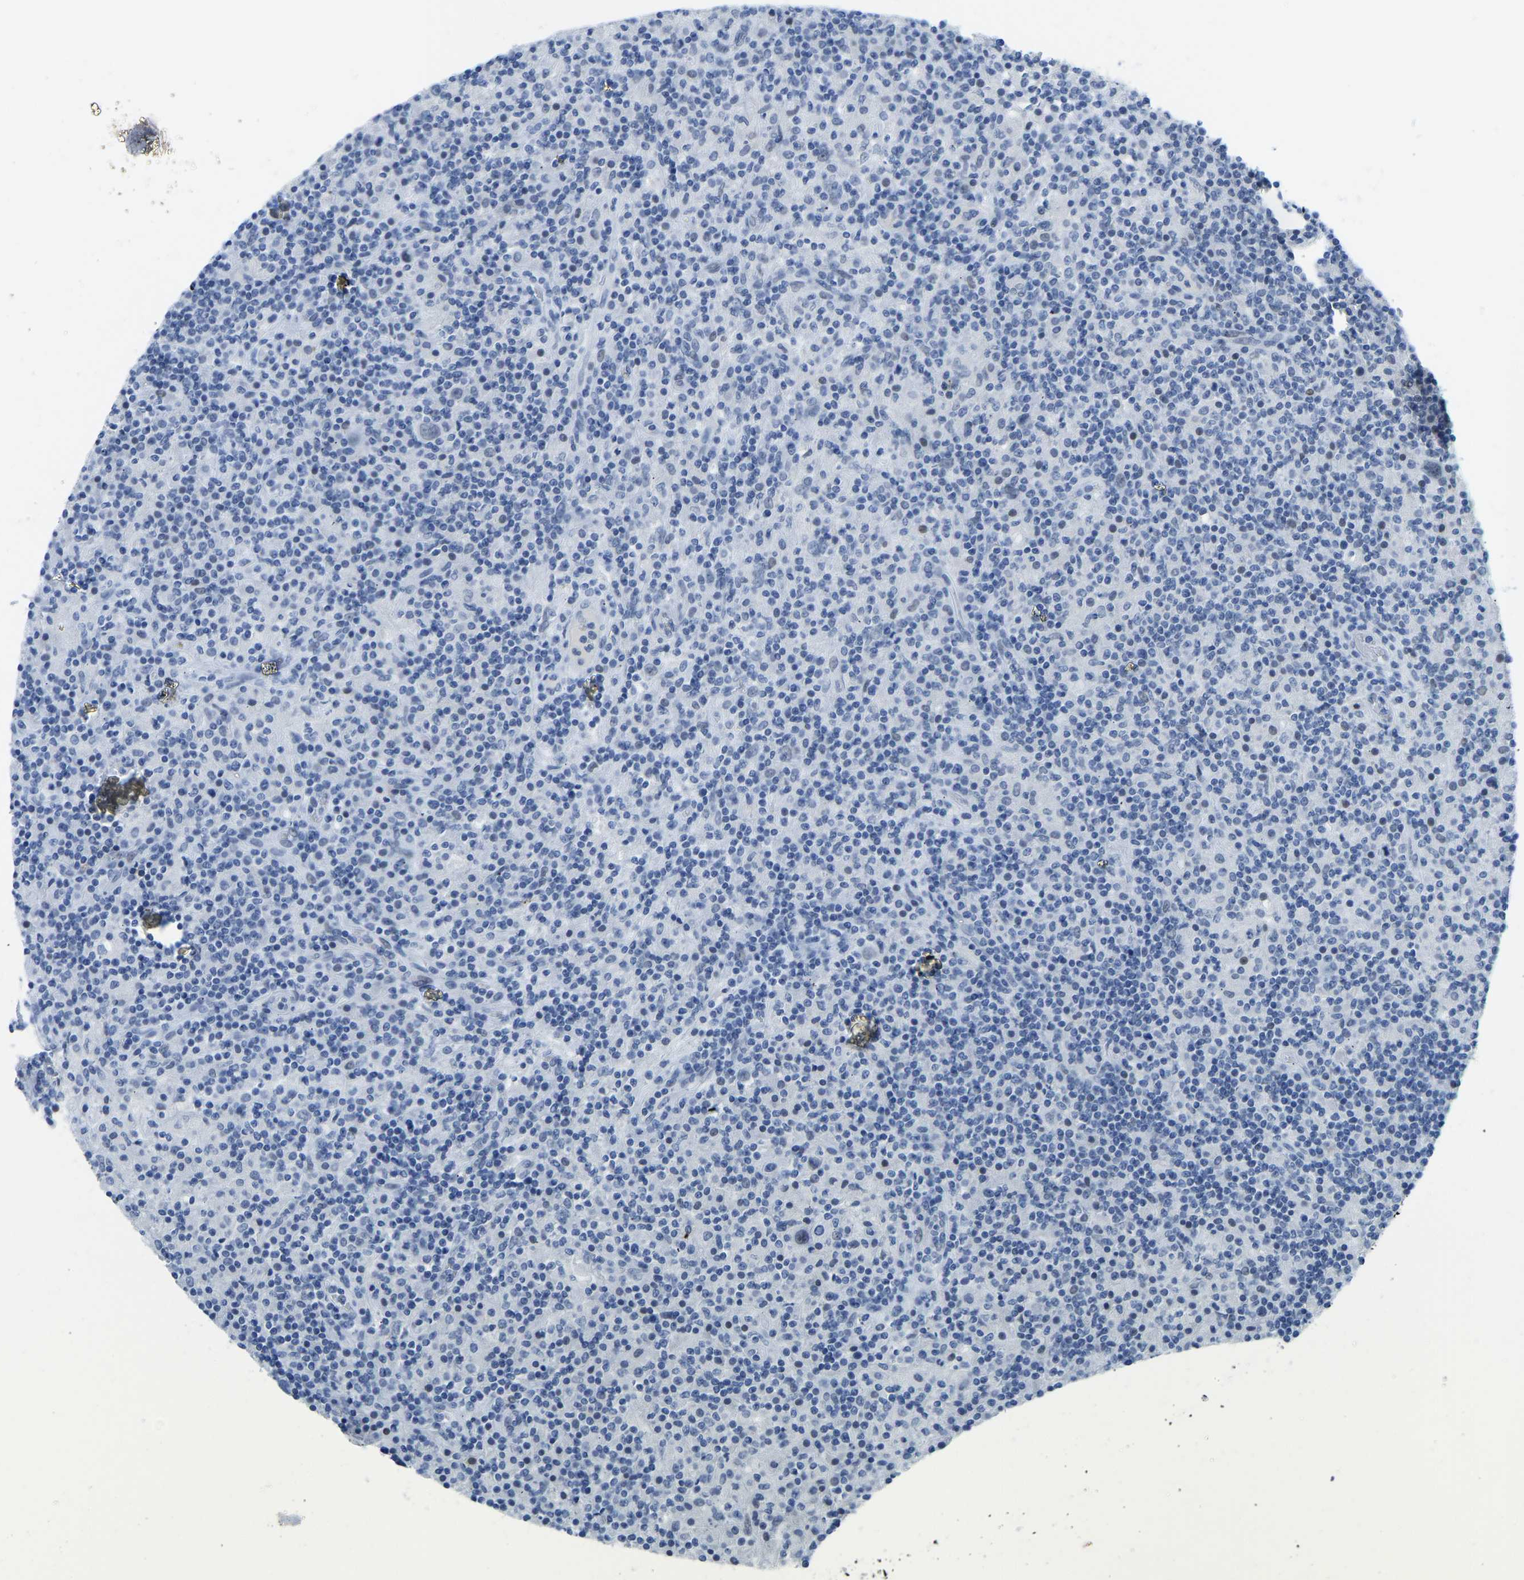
{"staining": {"intensity": "negative", "quantity": "none", "location": "none"}, "tissue": "lymphoma", "cell_type": "Tumor cells", "image_type": "cancer", "snomed": [{"axis": "morphology", "description": "Hodgkin's disease, NOS"}, {"axis": "topography", "description": "Lymph node"}], "caption": "High magnification brightfield microscopy of lymphoma stained with DAB (brown) and counterstained with hematoxylin (blue): tumor cells show no significant staining.", "gene": "TXNDC2", "patient": {"sex": "male", "age": 70}}